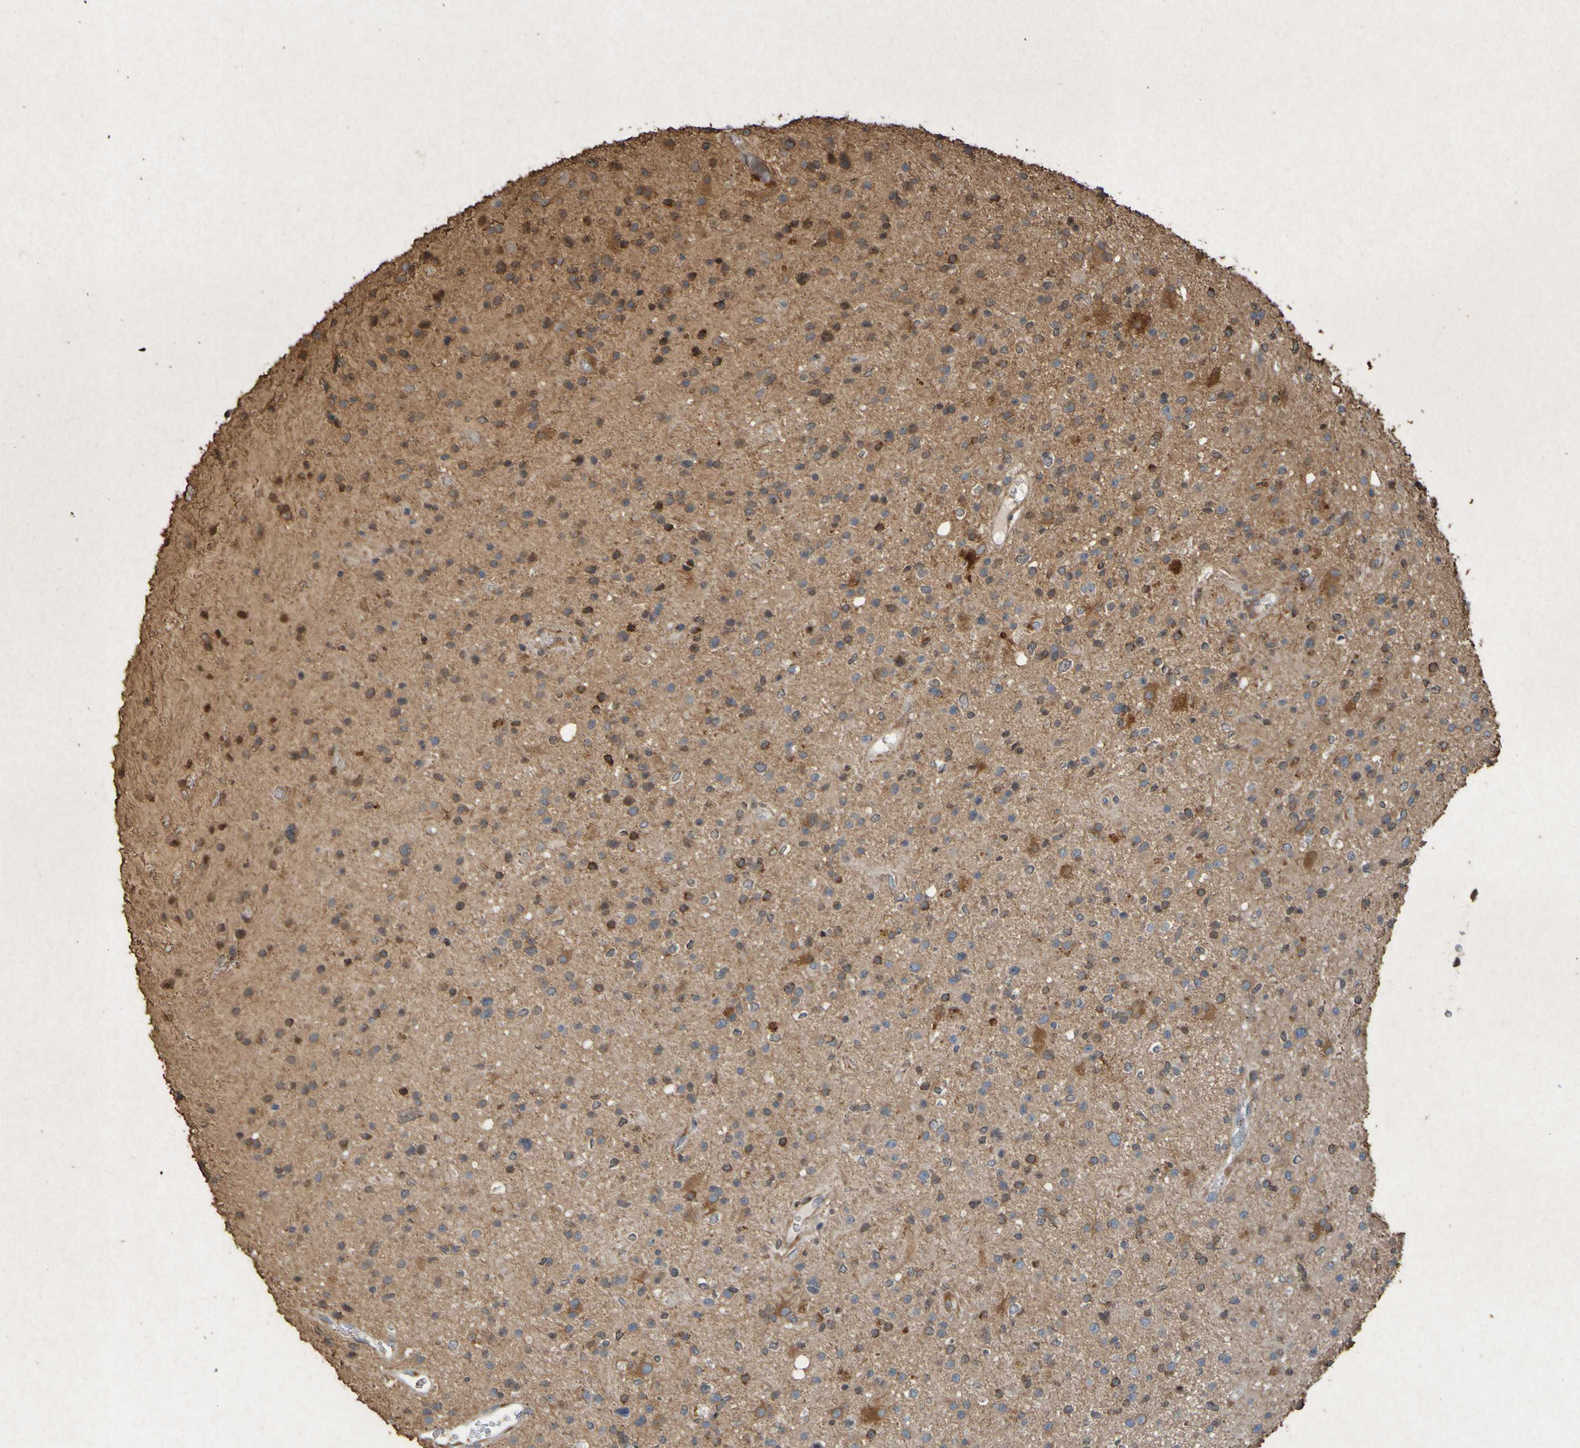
{"staining": {"intensity": "moderate", "quantity": "<25%", "location": "cytoplasmic/membranous"}, "tissue": "glioma", "cell_type": "Tumor cells", "image_type": "cancer", "snomed": [{"axis": "morphology", "description": "Glioma, malignant, High grade"}, {"axis": "topography", "description": "Brain"}], "caption": "Glioma was stained to show a protein in brown. There is low levels of moderate cytoplasmic/membranous positivity in about <25% of tumor cells.", "gene": "GUCY1A1", "patient": {"sex": "male", "age": 33}}